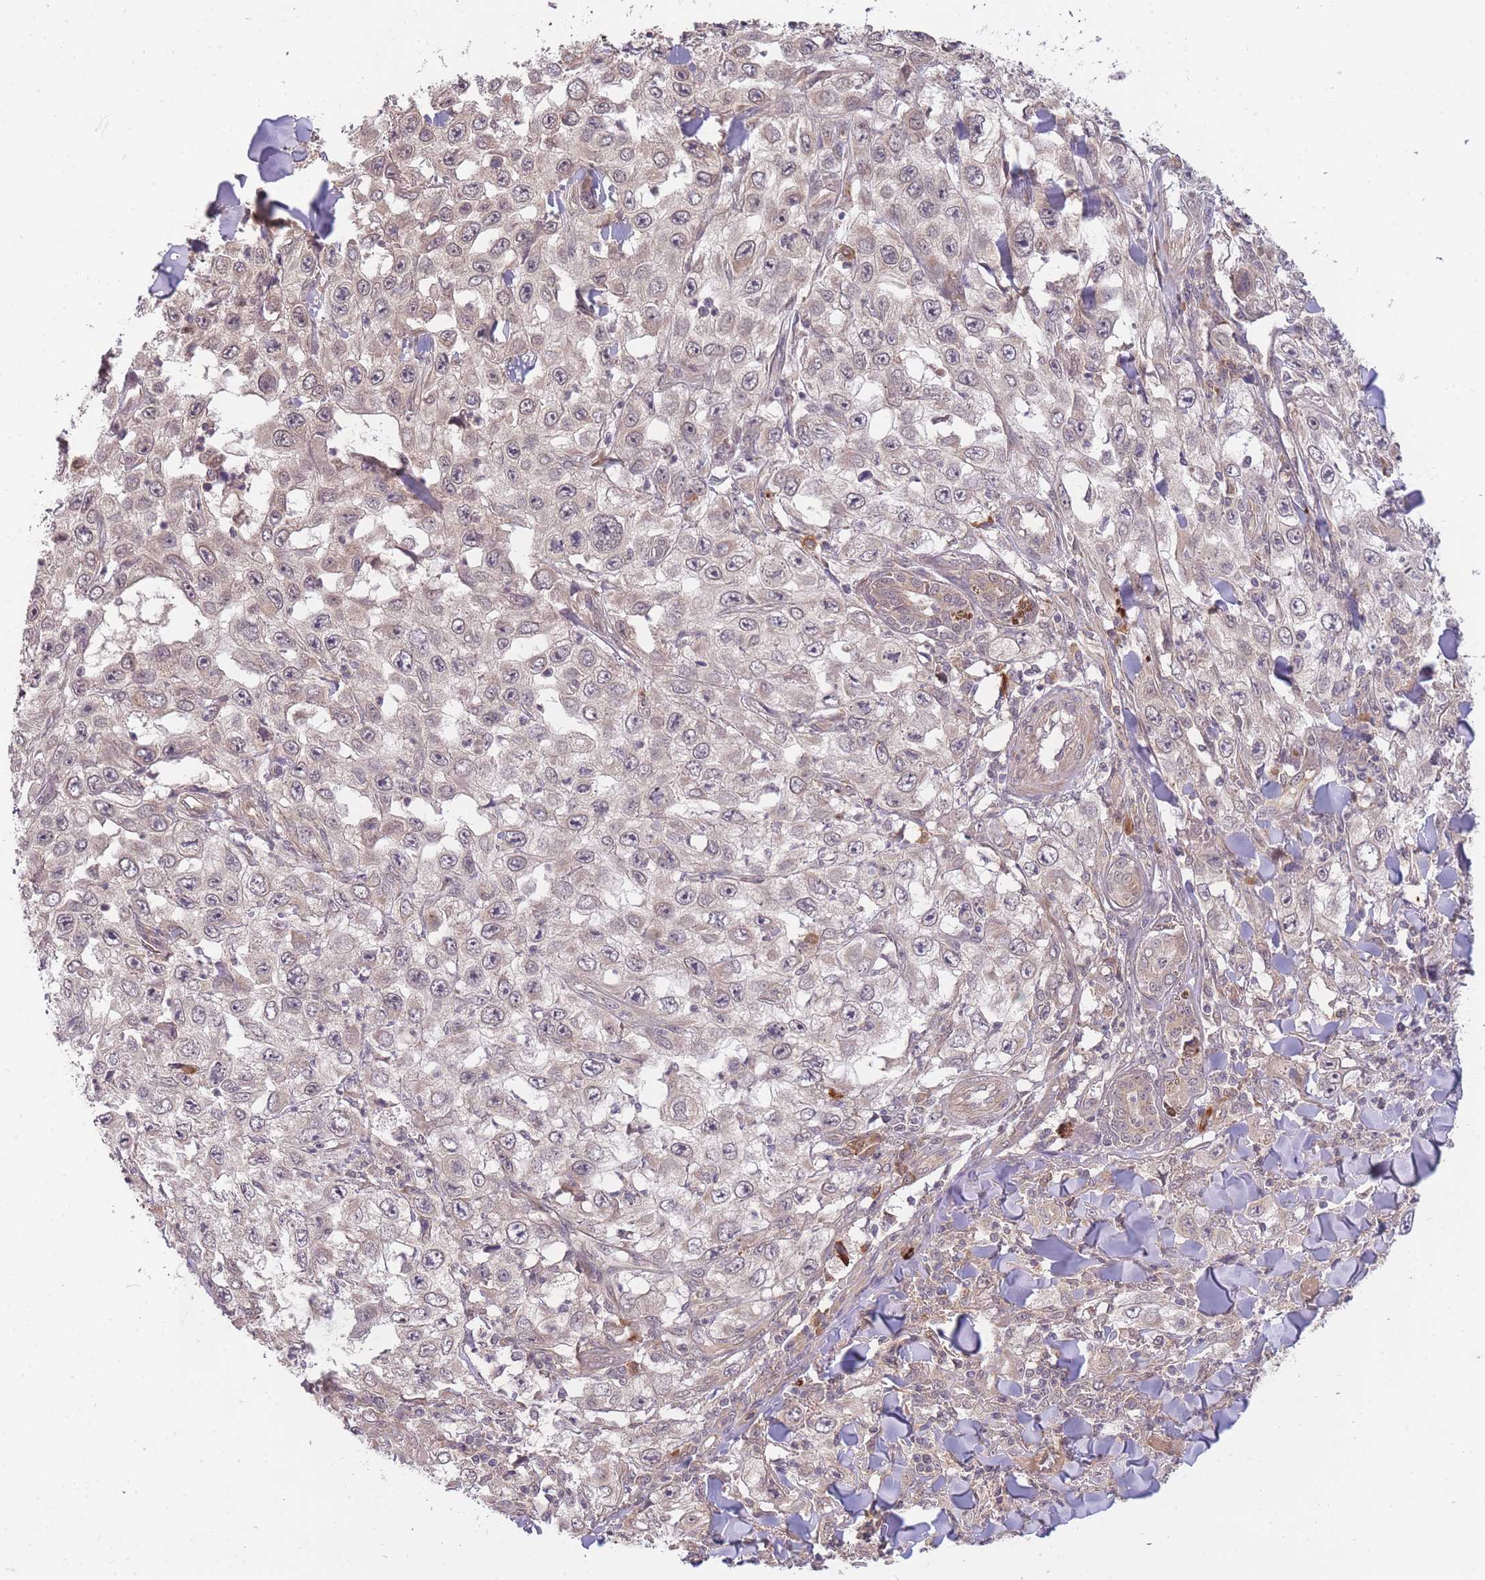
{"staining": {"intensity": "weak", "quantity": "<25%", "location": "nuclear"}, "tissue": "skin cancer", "cell_type": "Tumor cells", "image_type": "cancer", "snomed": [{"axis": "morphology", "description": "Squamous cell carcinoma, NOS"}, {"axis": "topography", "description": "Skin"}], "caption": "IHC histopathology image of neoplastic tissue: human squamous cell carcinoma (skin) stained with DAB (3,3'-diaminobenzidine) displays no significant protein staining in tumor cells.", "gene": "SMC6", "patient": {"sex": "male", "age": 82}}